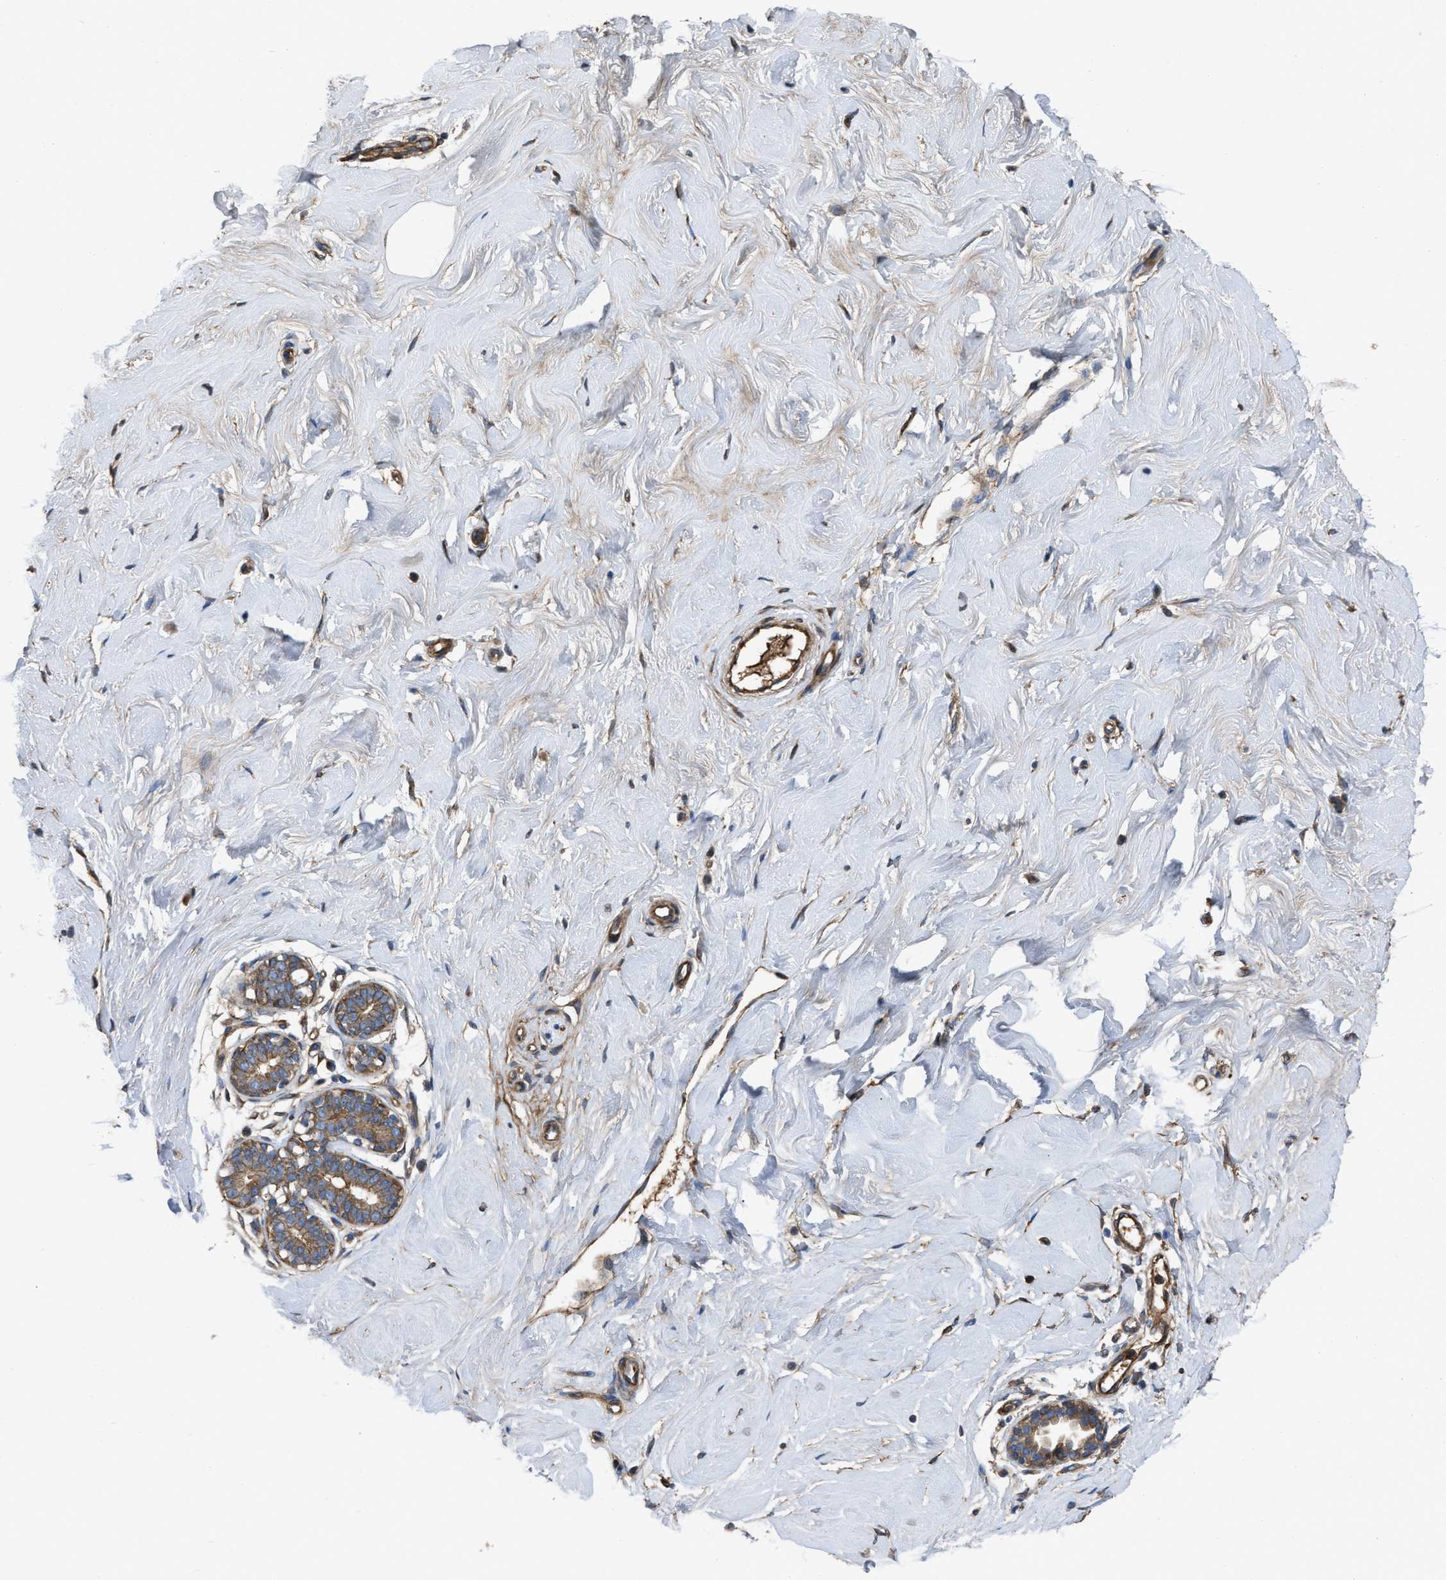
{"staining": {"intensity": "weak", "quantity": ">75%", "location": "cytoplasmic/membranous"}, "tissue": "breast", "cell_type": "Adipocytes", "image_type": "normal", "snomed": [{"axis": "morphology", "description": "Normal tissue, NOS"}, {"axis": "topography", "description": "Breast"}], "caption": "Protein analysis of normal breast demonstrates weak cytoplasmic/membranous staining in about >75% of adipocytes.", "gene": "TRIOBP", "patient": {"sex": "female", "age": 23}}